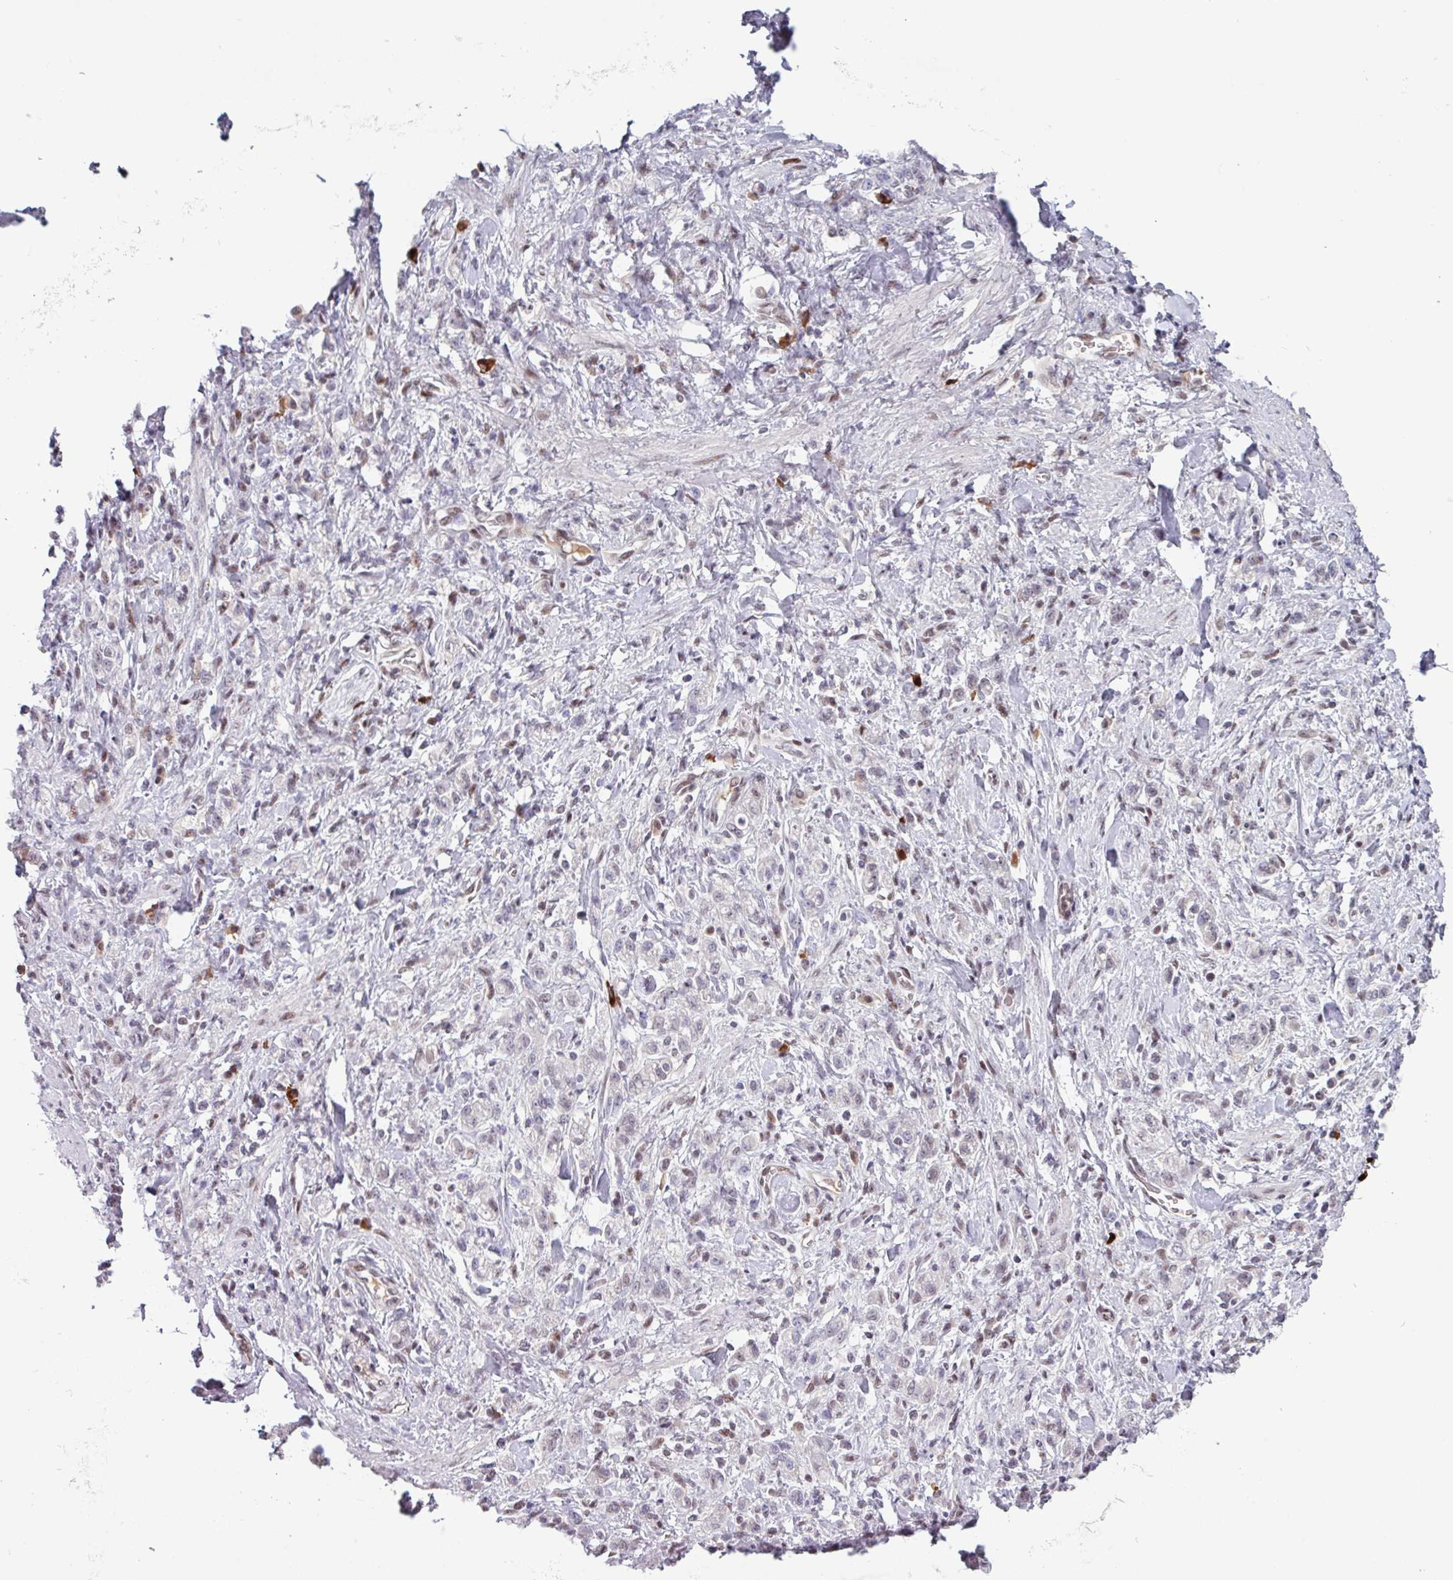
{"staining": {"intensity": "negative", "quantity": "none", "location": "none"}, "tissue": "stomach cancer", "cell_type": "Tumor cells", "image_type": "cancer", "snomed": [{"axis": "morphology", "description": "Adenocarcinoma, NOS"}, {"axis": "topography", "description": "Stomach"}], "caption": "Immunohistochemistry photomicrograph of adenocarcinoma (stomach) stained for a protein (brown), which displays no staining in tumor cells.", "gene": "ZNF575", "patient": {"sex": "male", "age": 77}}